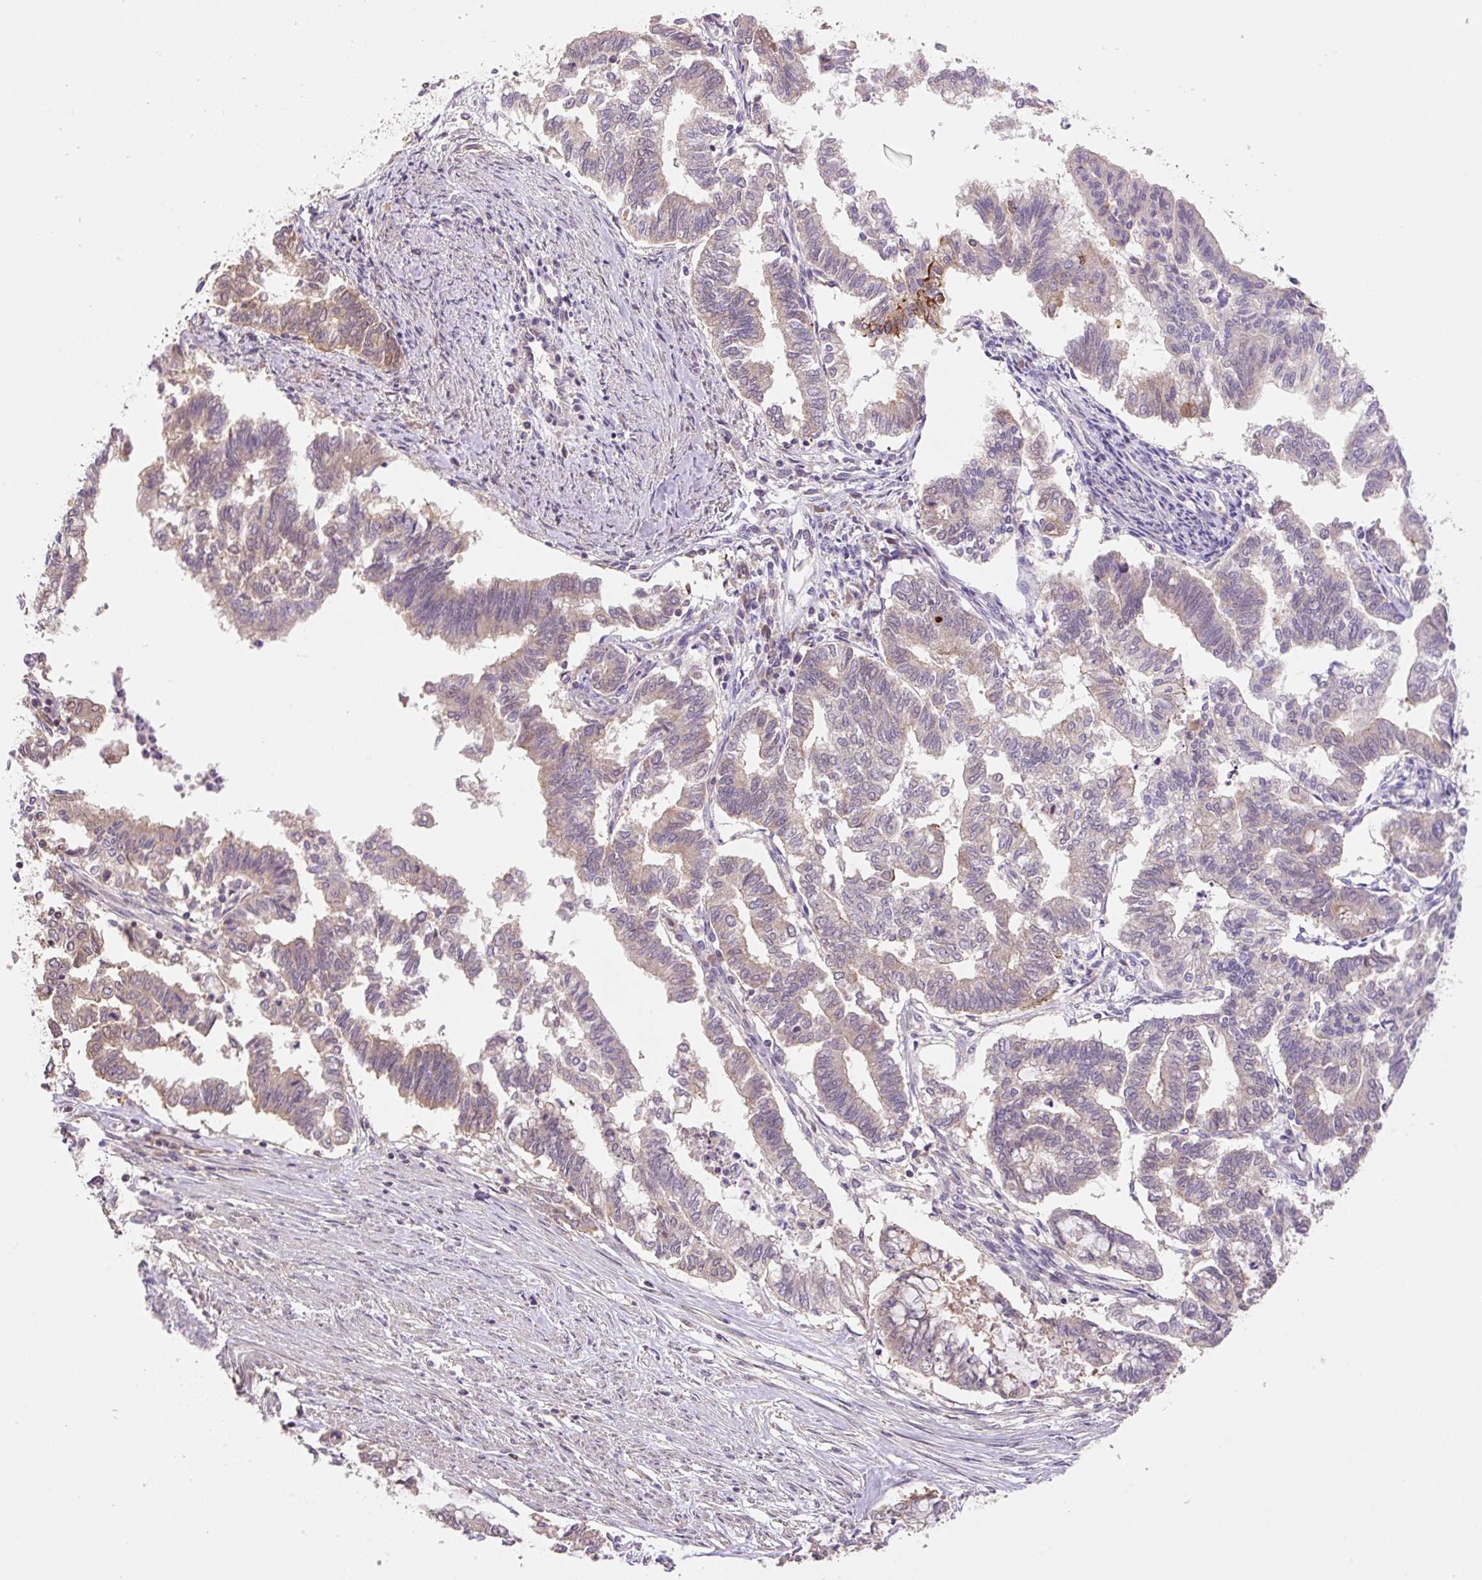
{"staining": {"intensity": "weak", "quantity": "<25%", "location": "cytoplasmic/membranous"}, "tissue": "endometrial cancer", "cell_type": "Tumor cells", "image_type": "cancer", "snomed": [{"axis": "morphology", "description": "Adenocarcinoma, NOS"}, {"axis": "topography", "description": "Endometrium"}], "caption": "This is a histopathology image of immunohistochemistry (IHC) staining of endometrial adenocarcinoma, which shows no expression in tumor cells.", "gene": "COX8A", "patient": {"sex": "female", "age": 79}}